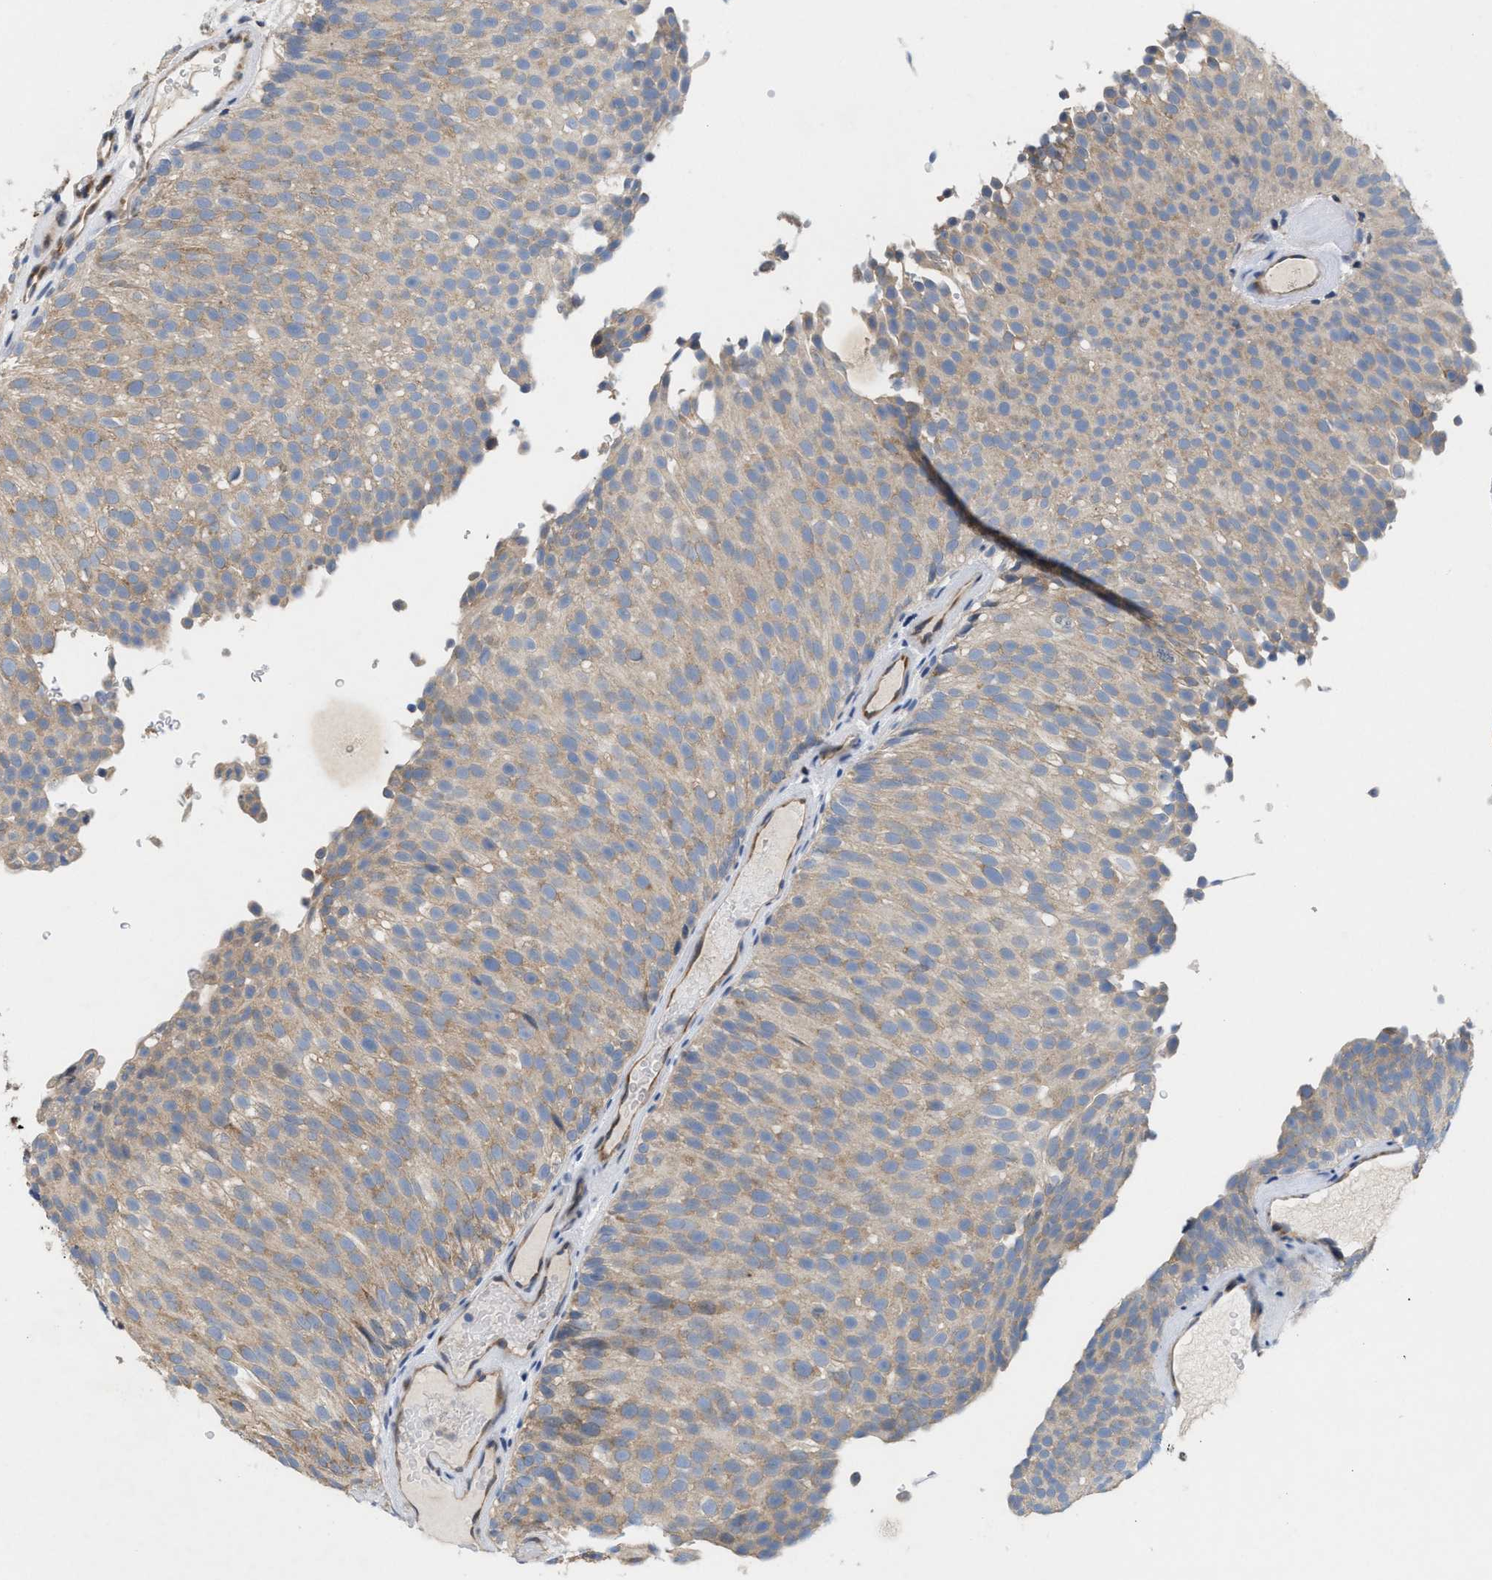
{"staining": {"intensity": "moderate", "quantity": ">75%", "location": "cytoplasmic/membranous"}, "tissue": "urothelial cancer", "cell_type": "Tumor cells", "image_type": "cancer", "snomed": [{"axis": "morphology", "description": "Urothelial carcinoma, Low grade"}, {"axis": "topography", "description": "Urinary bladder"}], "caption": "The immunohistochemical stain shows moderate cytoplasmic/membranous positivity in tumor cells of urothelial carcinoma (low-grade) tissue.", "gene": "UBAP2", "patient": {"sex": "male", "age": 78}}